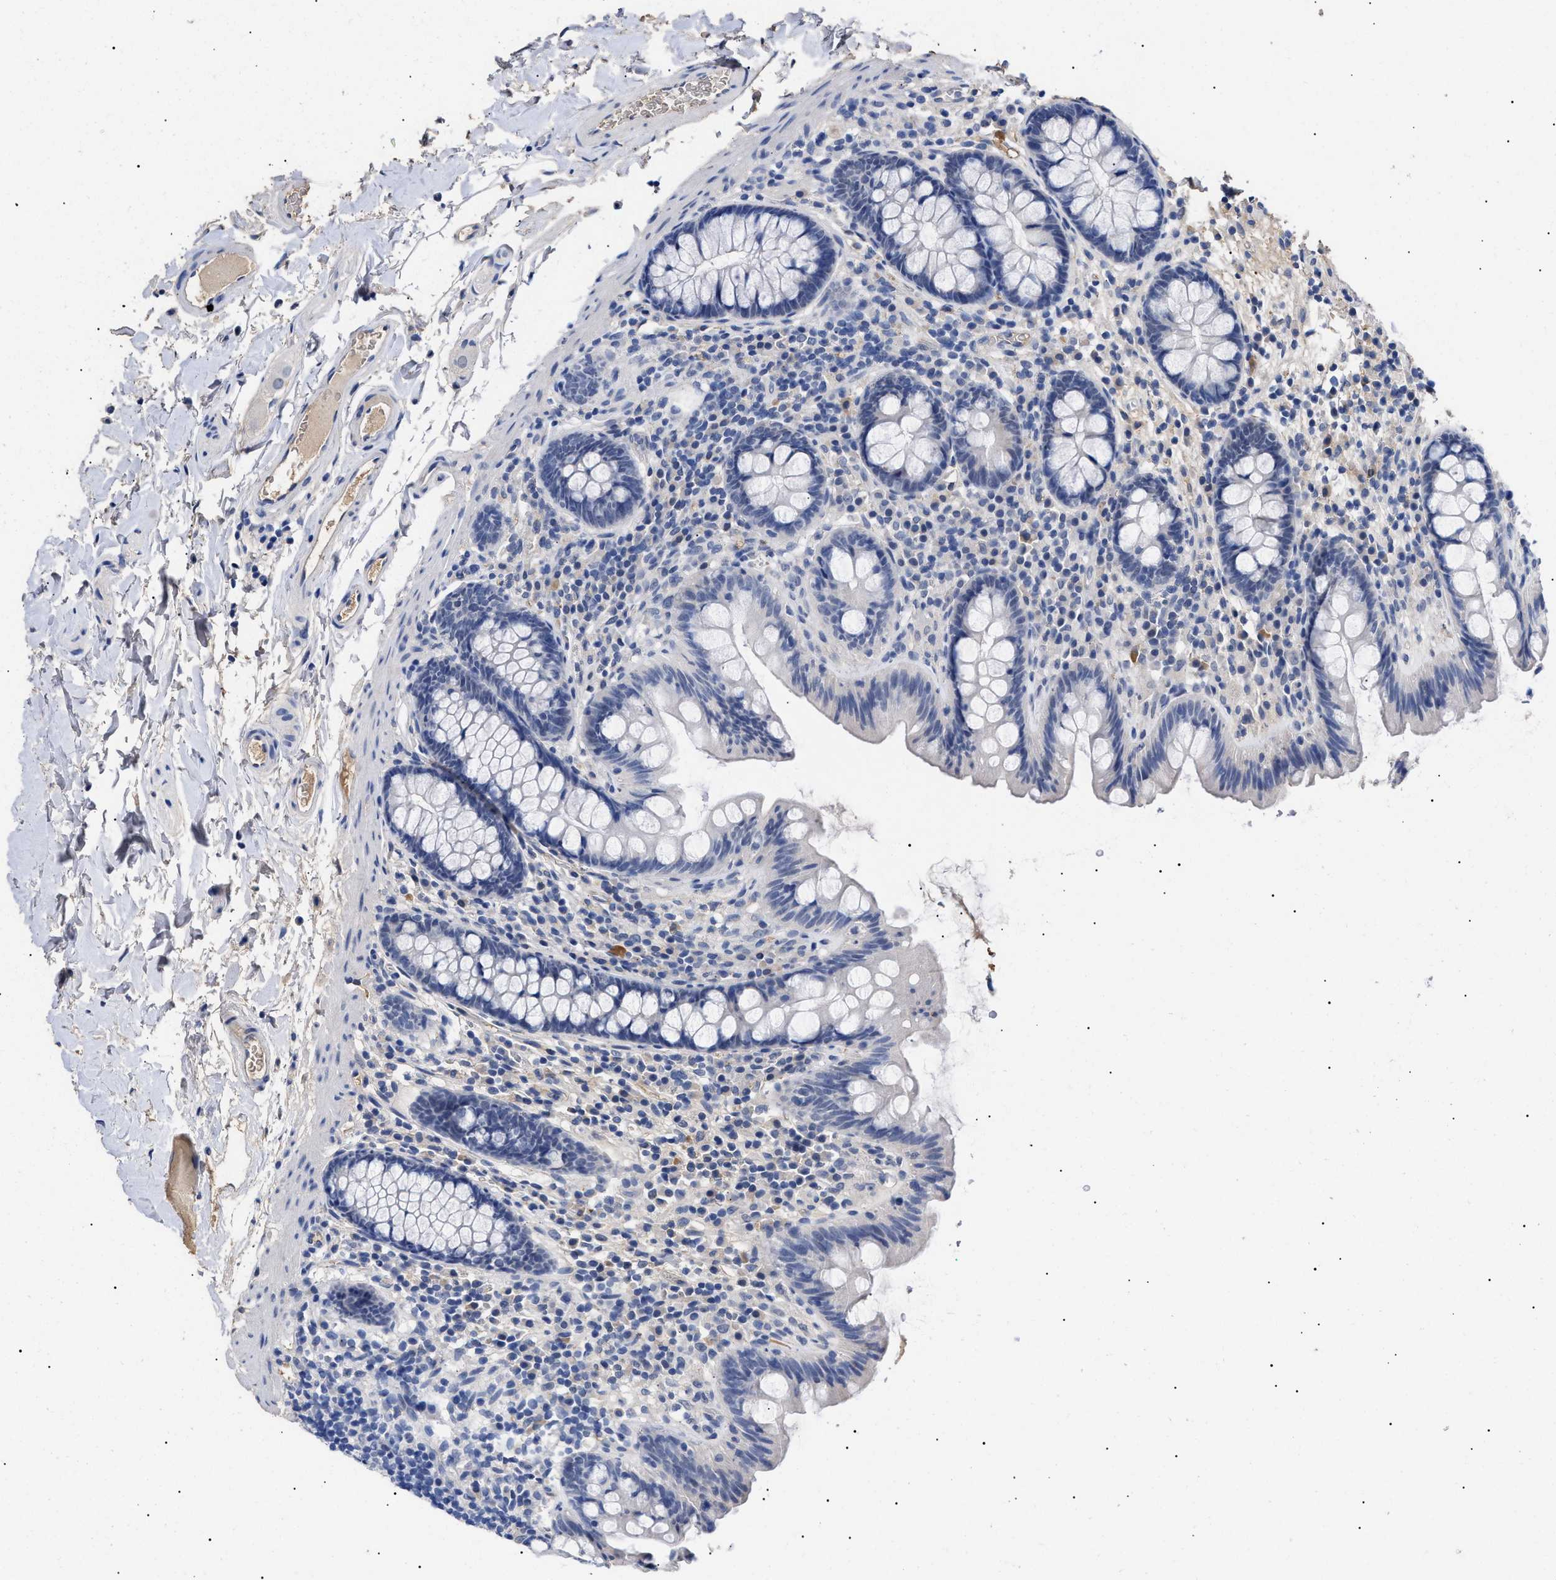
{"staining": {"intensity": "negative", "quantity": "none", "location": "none"}, "tissue": "colon", "cell_type": "Endothelial cells", "image_type": "normal", "snomed": [{"axis": "morphology", "description": "Normal tissue, NOS"}, {"axis": "topography", "description": "Colon"}], "caption": "Immunohistochemistry (IHC) of benign human colon exhibits no positivity in endothelial cells.", "gene": "PRRT2", "patient": {"sex": "female", "age": 80}}